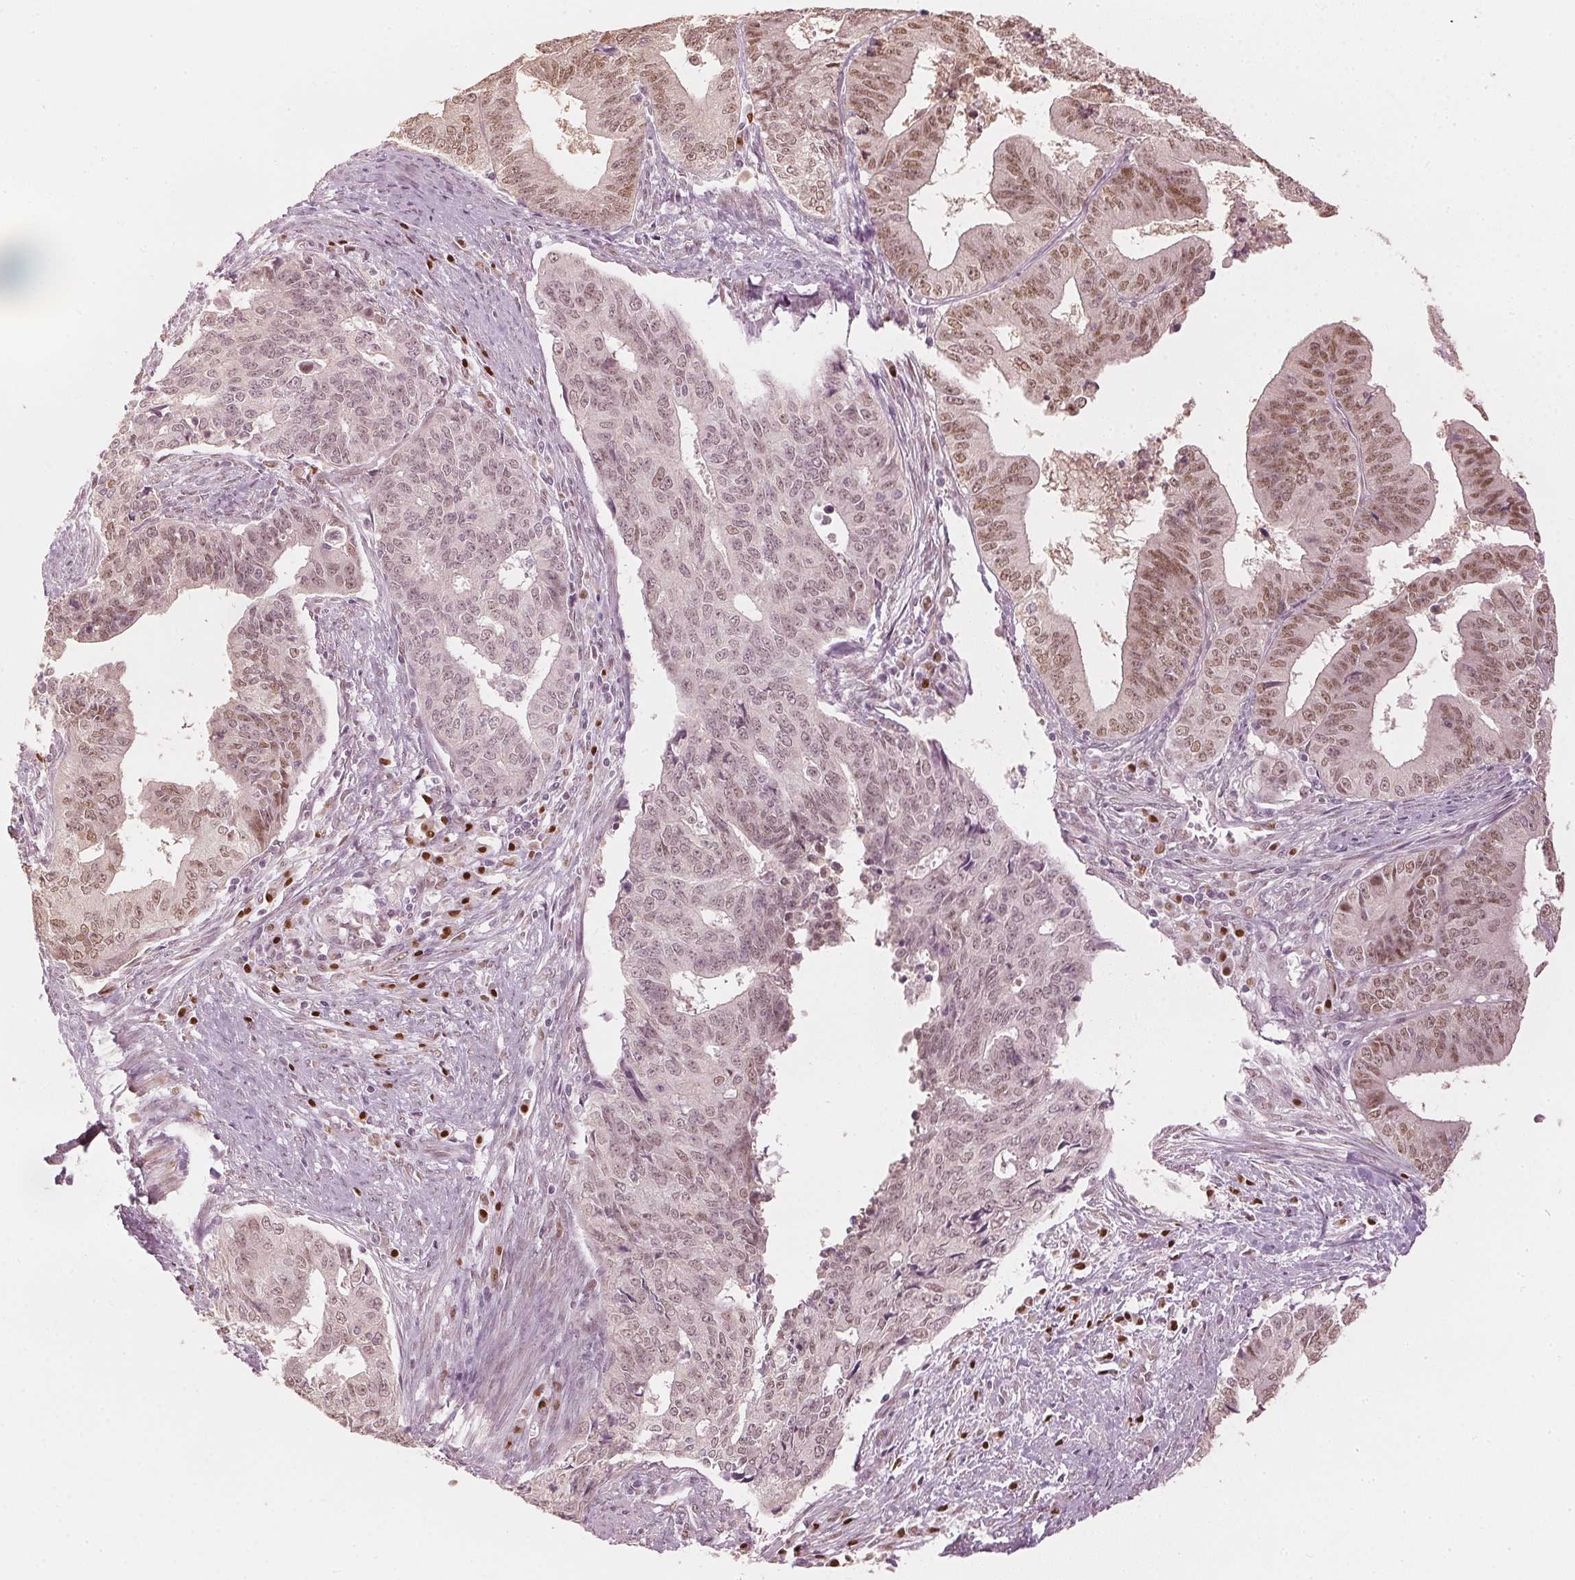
{"staining": {"intensity": "moderate", "quantity": "25%-75%", "location": "nuclear"}, "tissue": "endometrial cancer", "cell_type": "Tumor cells", "image_type": "cancer", "snomed": [{"axis": "morphology", "description": "Adenocarcinoma, NOS"}, {"axis": "topography", "description": "Endometrium"}], "caption": "Brown immunohistochemical staining in human endometrial cancer (adenocarcinoma) displays moderate nuclear staining in approximately 25%-75% of tumor cells. The staining is performed using DAB brown chromogen to label protein expression. The nuclei are counter-stained blue using hematoxylin.", "gene": "SLC39A3", "patient": {"sex": "female", "age": 65}}